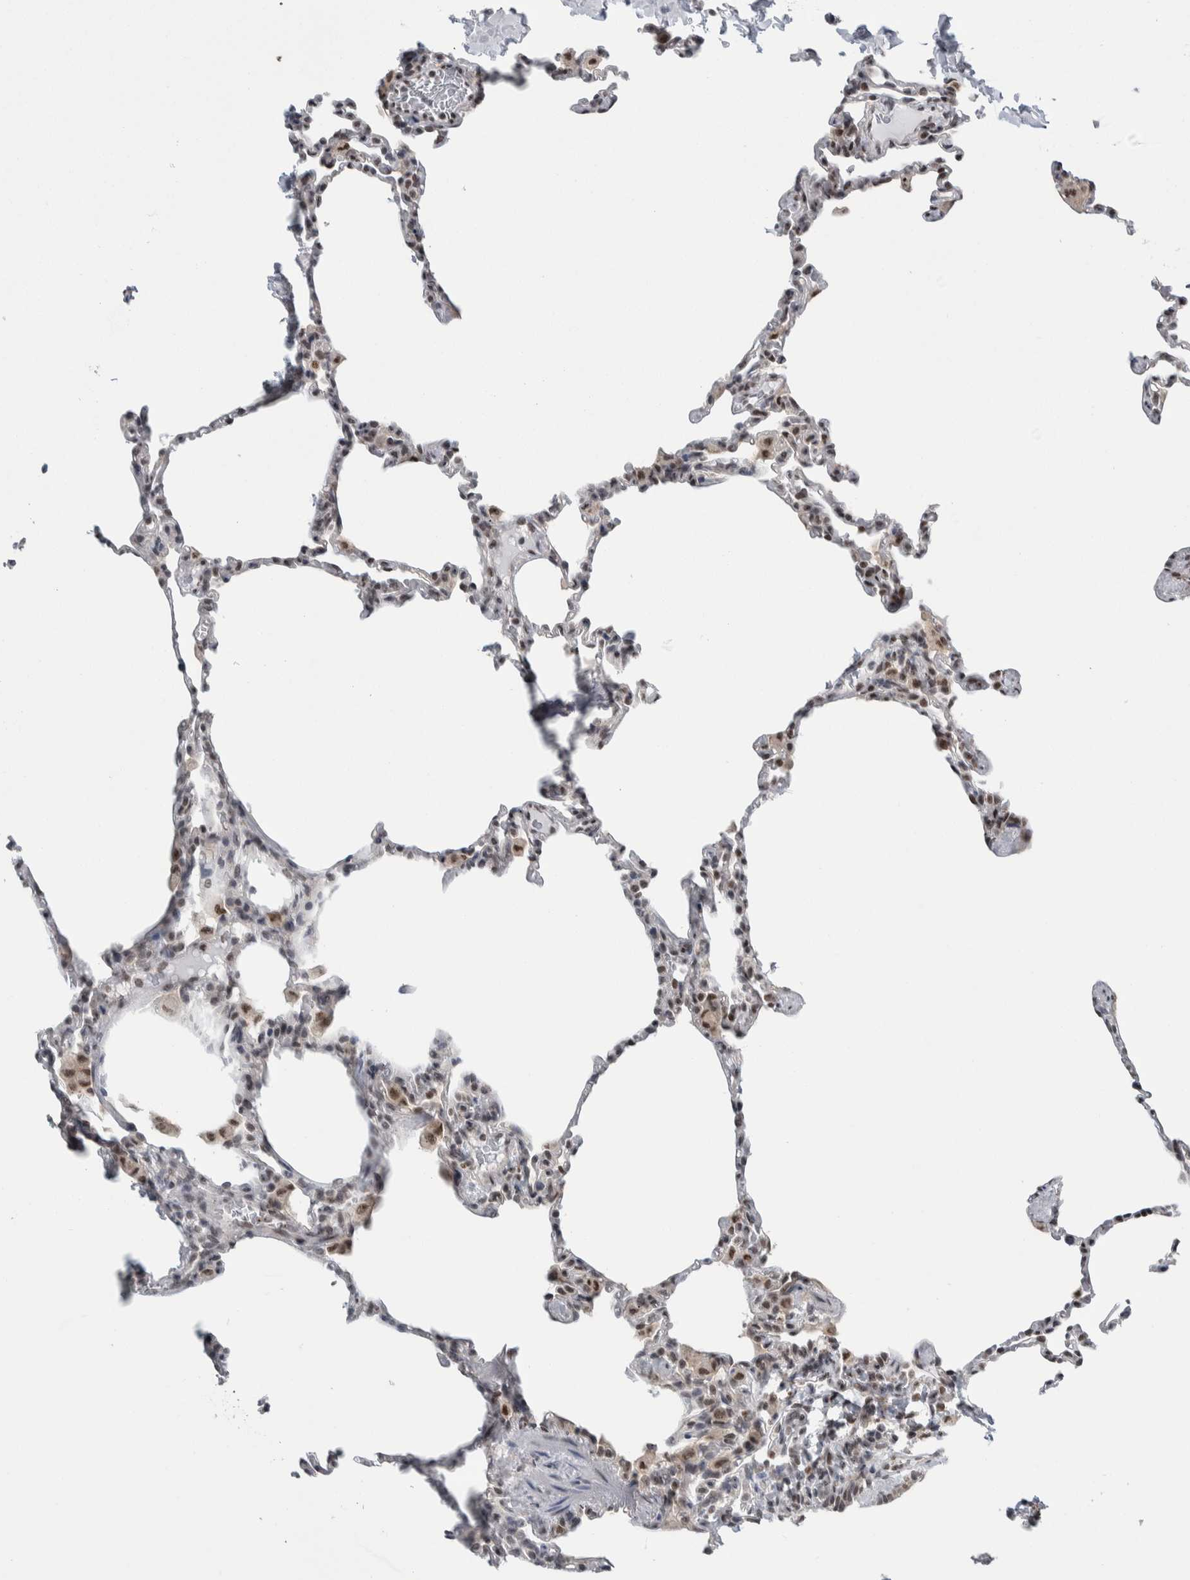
{"staining": {"intensity": "negative", "quantity": "none", "location": "none"}, "tissue": "lung", "cell_type": "Alveolar cells", "image_type": "normal", "snomed": [{"axis": "morphology", "description": "Normal tissue, NOS"}, {"axis": "topography", "description": "Lung"}], "caption": "High power microscopy photomicrograph of an immunohistochemistry (IHC) photomicrograph of unremarkable lung, revealing no significant expression in alveolar cells.", "gene": "TAX1BP1", "patient": {"sex": "male", "age": 20}}